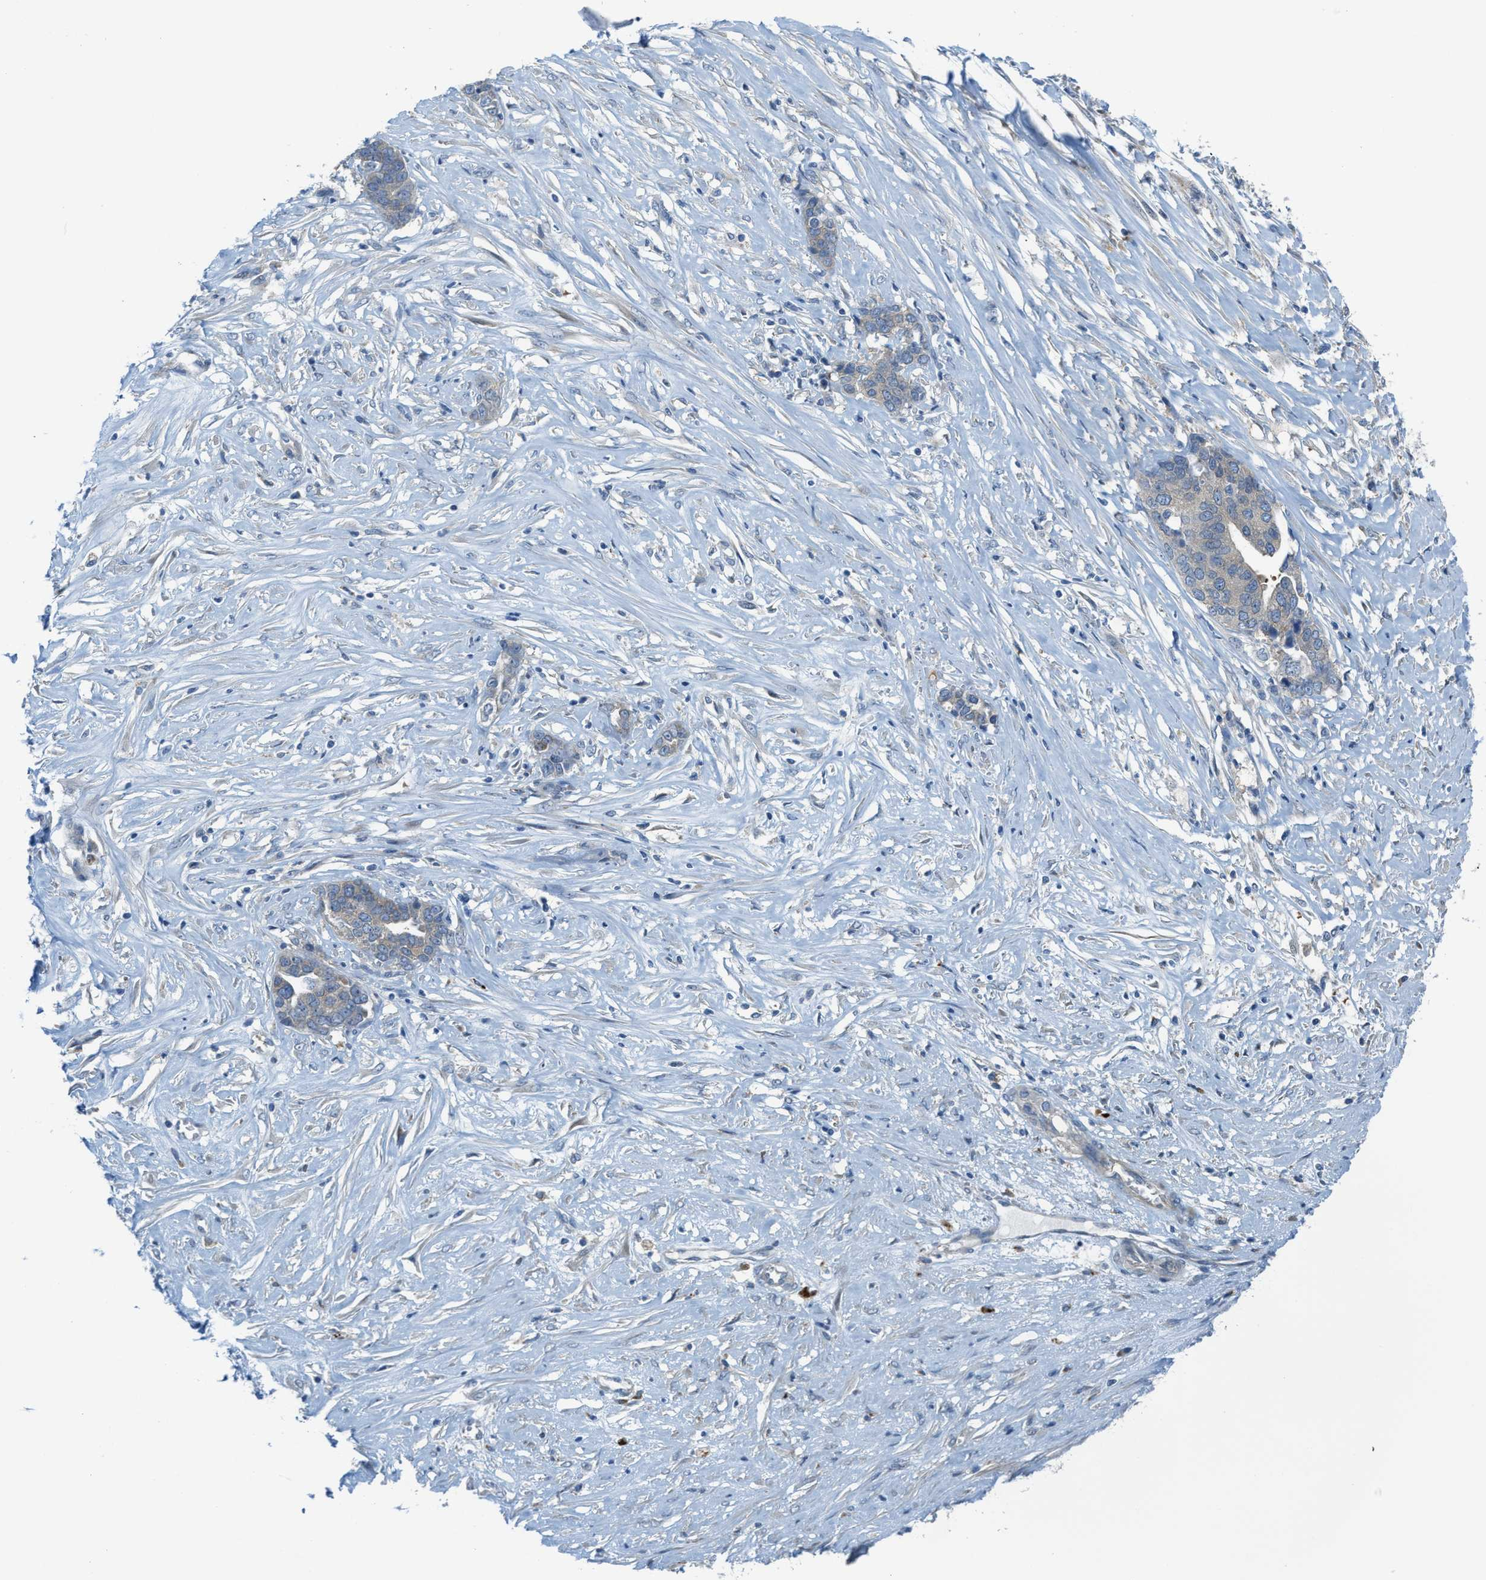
{"staining": {"intensity": "weak", "quantity": "25%-75%", "location": "cytoplasmic/membranous"}, "tissue": "ovarian cancer", "cell_type": "Tumor cells", "image_type": "cancer", "snomed": [{"axis": "morphology", "description": "Cystadenocarcinoma, serous, NOS"}, {"axis": "topography", "description": "Ovary"}], "caption": "Tumor cells exhibit low levels of weak cytoplasmic/membranous positivity in approximately 25%-75% of cells in human ovarian cancer. The staining was performed using DAB to visualize the protein expression in brown, while the nuclei were stained in blue with hematoxylin (Magnification: 20x).", "gene": "KLHDC10", "patient": {"sex": "female", "age": 44}}